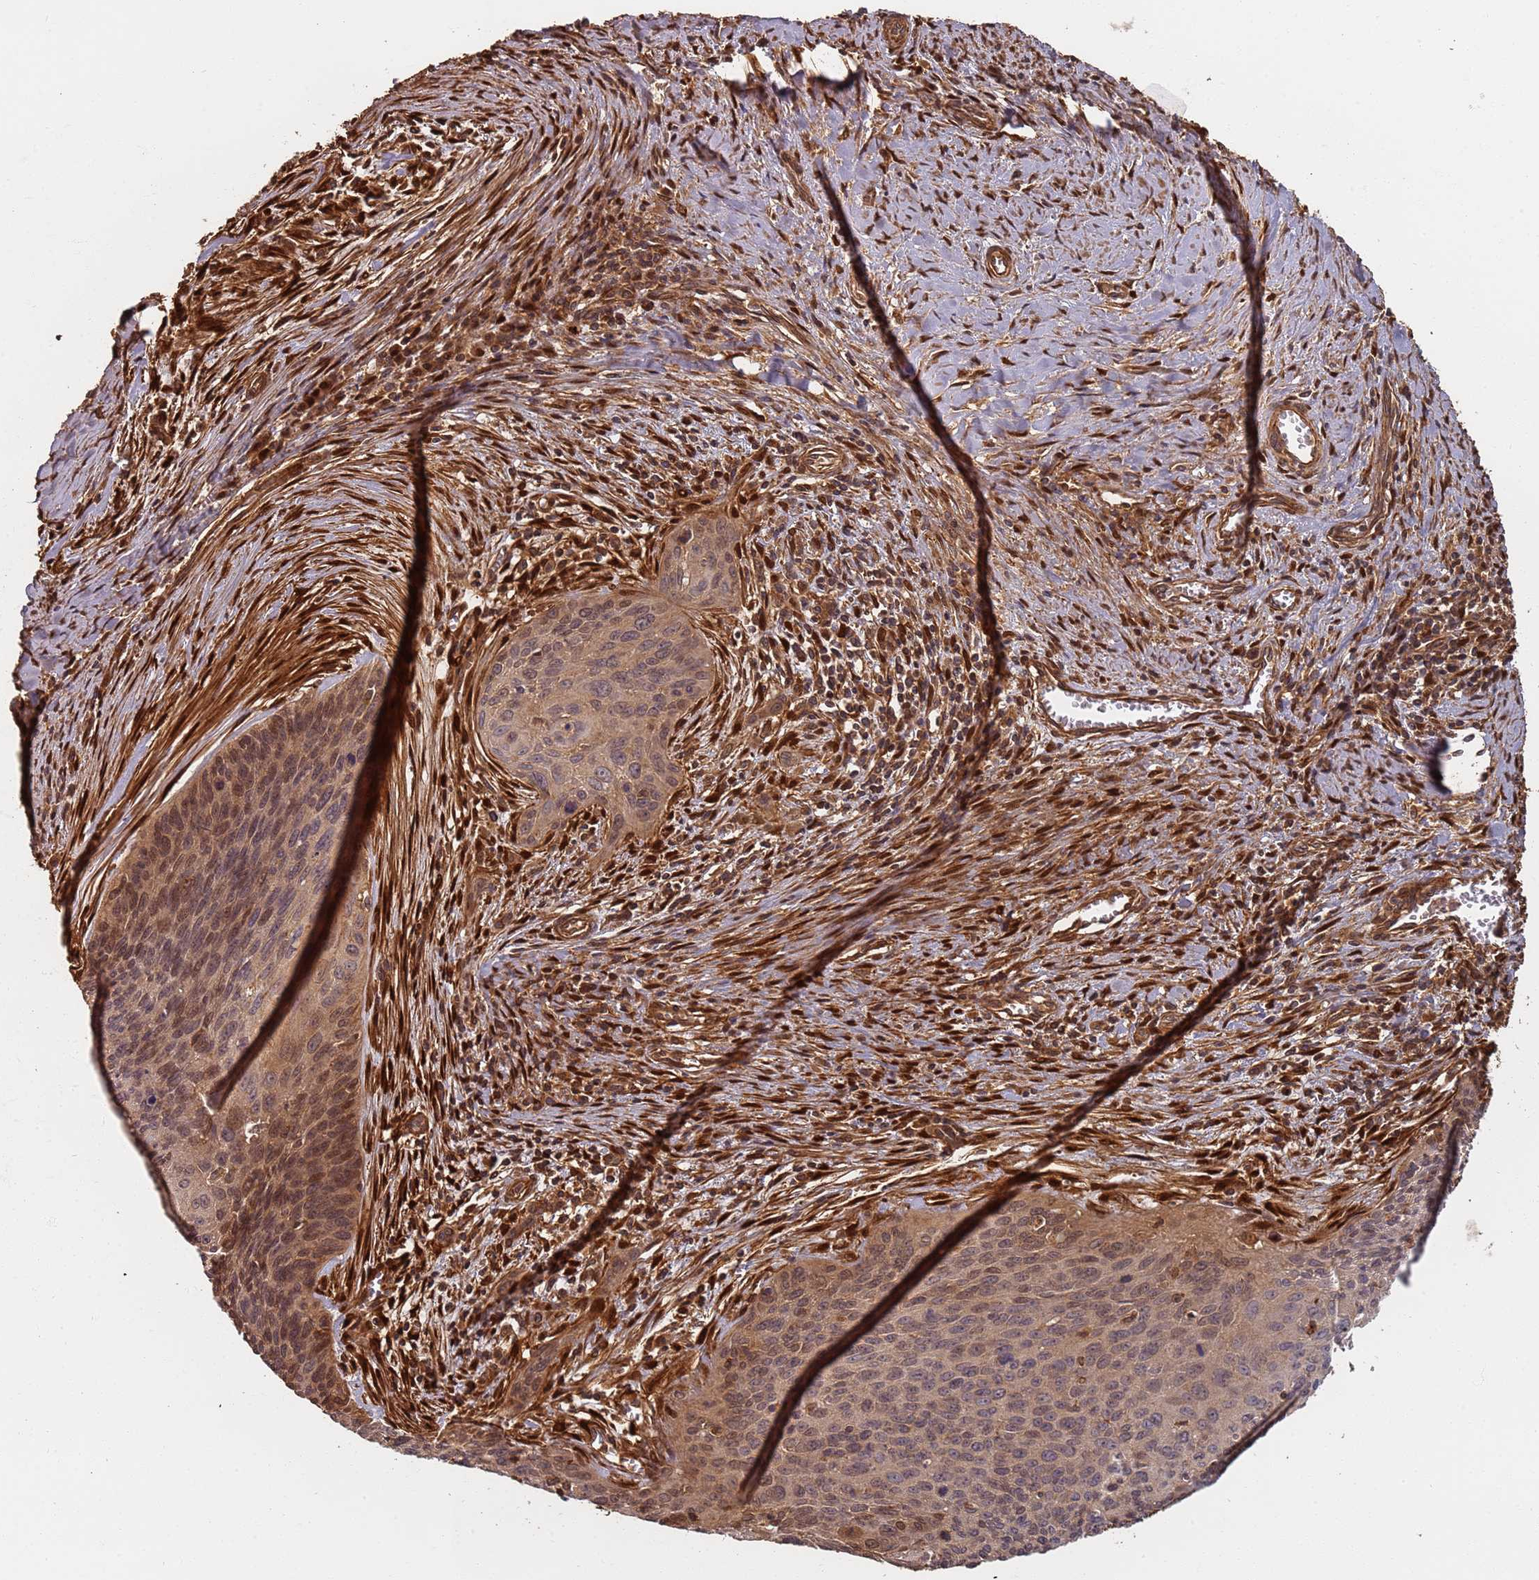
{"staining": {"intensity": "moderate", "quantity": "25%-75%", "location": "cytoplasmic/membranous,nuclear"}, "tissue": "cervical cancer", "cell_type": "Tumor cells", "image_type": "cancer", "snomed": [{"axis": "morphology", "description": "Squamous cell carcinoma, NOS"}, {"axis": "topography", "description": "Cervix"}], "caption": "Immunohistochemistry (IHC) (DAB (3,3'-diaminobenzidine)) staining of cervical cancer (squamous cell carcinoma) shows moderate cytoplasmic/membranous and nuclear protein positivity in approximately 25%-75% of tumor cells.", "gene": "SDCCAG8", "patient": {"sex": "female", "age": 55}}